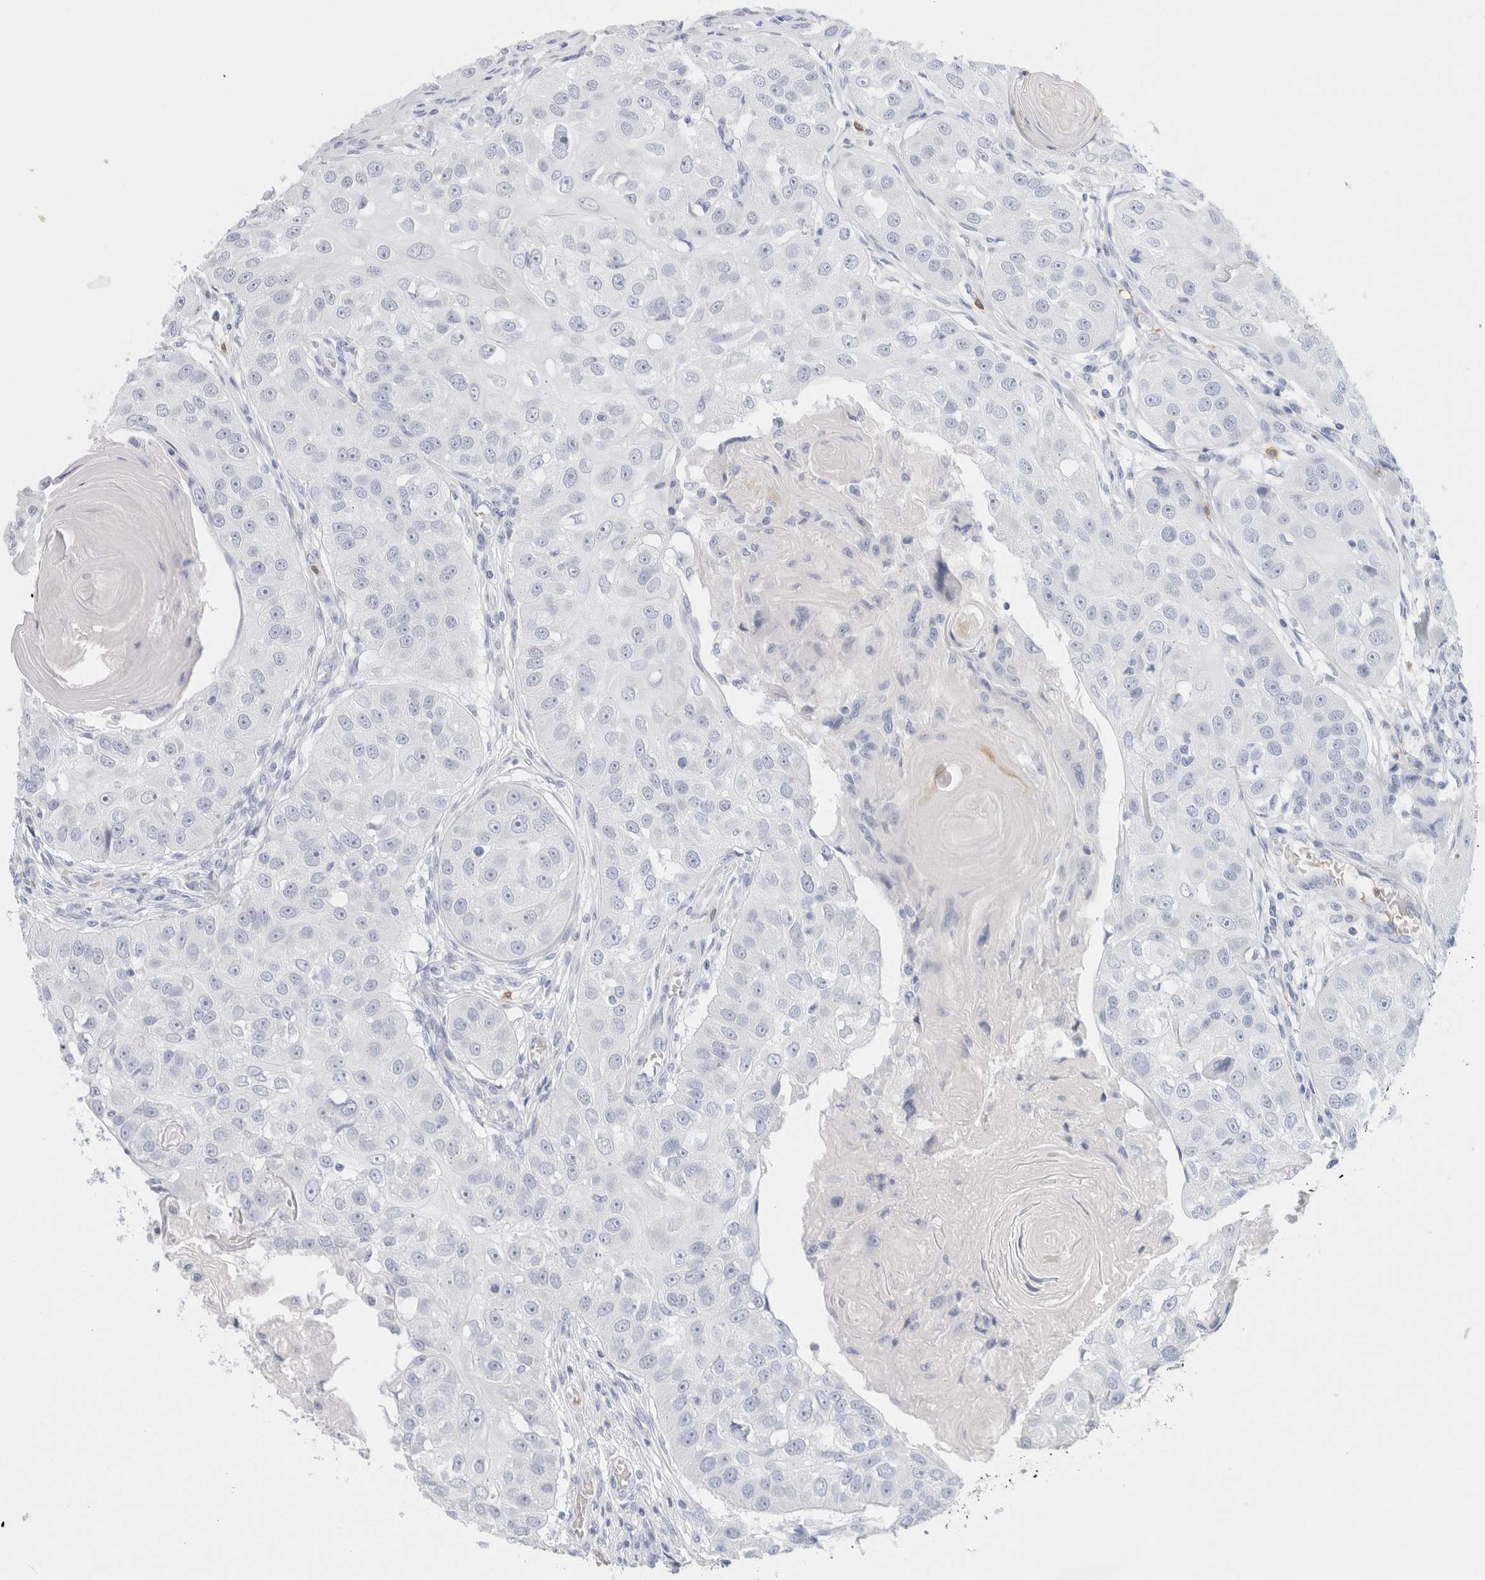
{"staining": {"intensity": "negative", "quantity": "none", "location": "none"}, "tissue": "head and neck cancer", "cell_type": "Tumor cells", "image_type": "cancer", "snomed": [{"axis": "morphology", "description": "Normal tissue, NOS"}, {"axis": "morphology", "description": "Squamous cell carcinoma, NOS"}, {"axis": "topography", "description": "Skeletal muscle"}, {"axis": "topography", "description": "Head-Neck"}], "caption": "The image exhibits no significant positivity in tumor cells of head and neck cancer (squamous cell carcinoma).", "gene": "ARG1", "patient": {"sex": "male", "age": 51}}